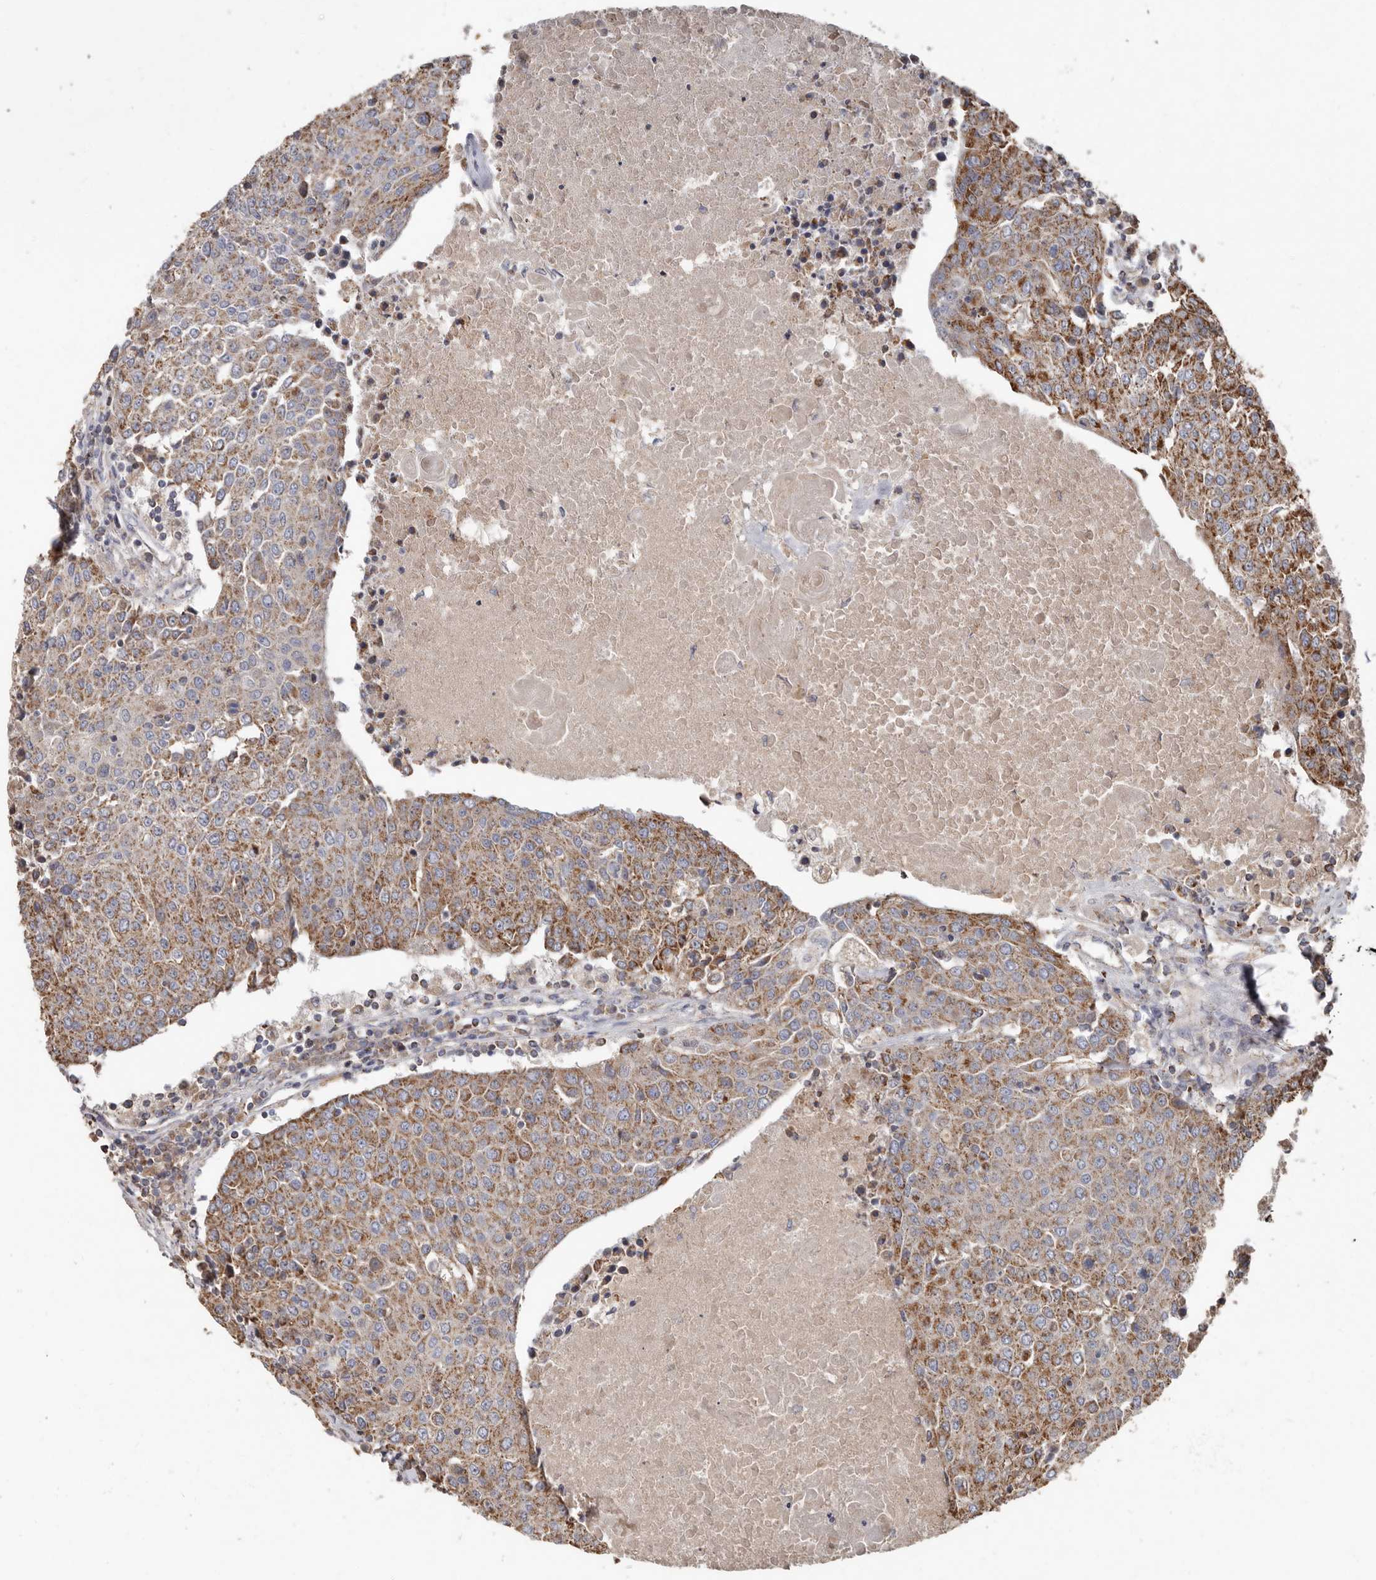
{"staining": {"intensity": "moderate", "quantity": ">75%", "location": "cytoplasmic/membranous"}, "tissue": "urothelial cancer", "cell_type": "Tumor cells", "image_type": "cancer", "snomed": [{"axis": "morphology", "description": "Urothelial carcinoma, High grade"}, {"axis": "topography", "description": "Urinary bladder"}], "caption": "Brown immunohistochemical staining in human urothelial cancer reveals moderate cytoplasmic/membranous expression in about >75% of tumor cells. (DAB (3,3'-diaminobenzidine) IHC with brightfield microscopy, high magnification).", "gene": "KIF26B", "patient": {"sex": "female", "age": 85}}